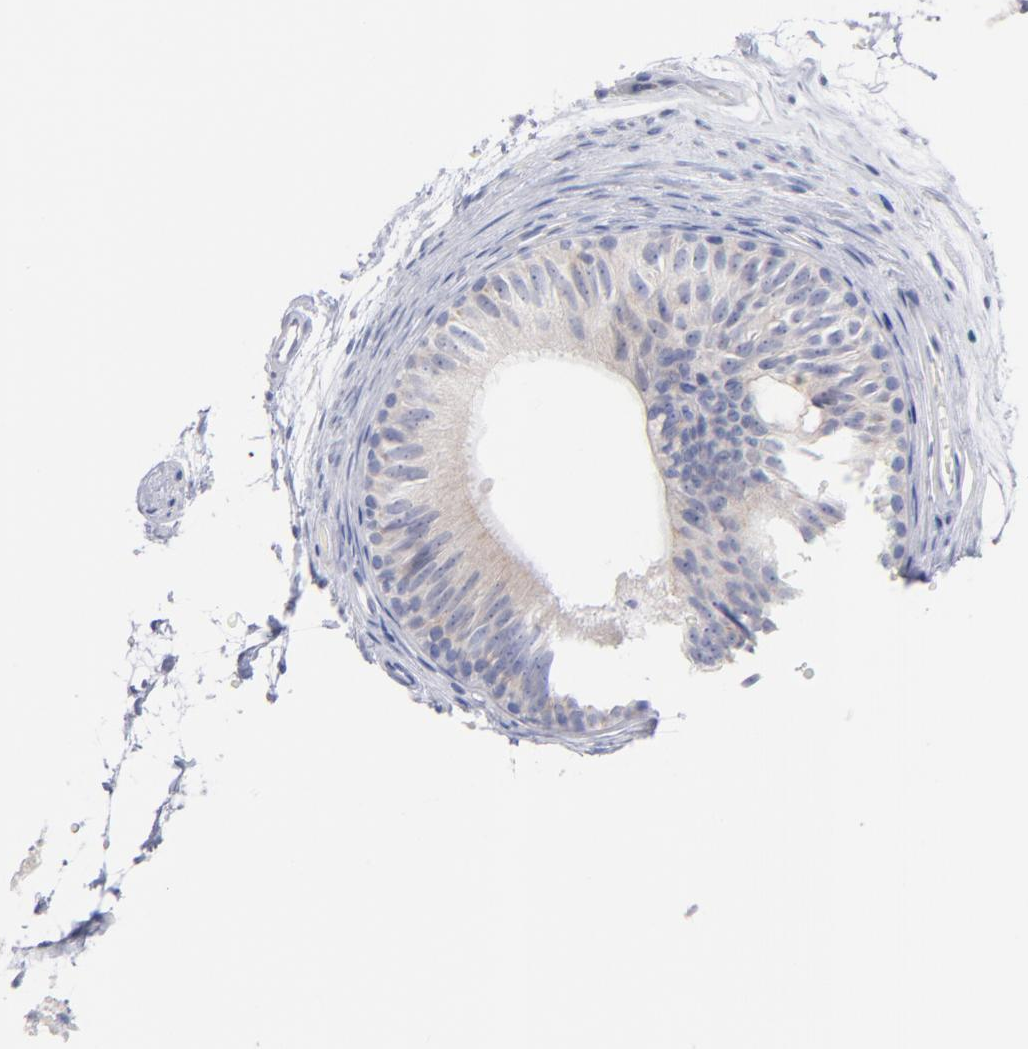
{"staining": {"intensity": "weak", "quantity": "25%-75%", "location": "cytoplasmic/membranous"}, "tissue": "epididymis", "cell_type": "Glandular cells", "image_type": "normal", "snomed": [{"axis": "morphology", "description": "Normal tissue, NOS"}, {"axis": "topography", "description": "Testis"}, {"axis": "topography", "description": "Epididymis"}], "caption": "Protein expression analysis of normal epididymis demonstrates weak cytoplasmic/membranous expression in about 25%-75% of glandular cells.", "gene": "BID", "patient": {"sex": "male", "age": 36}}